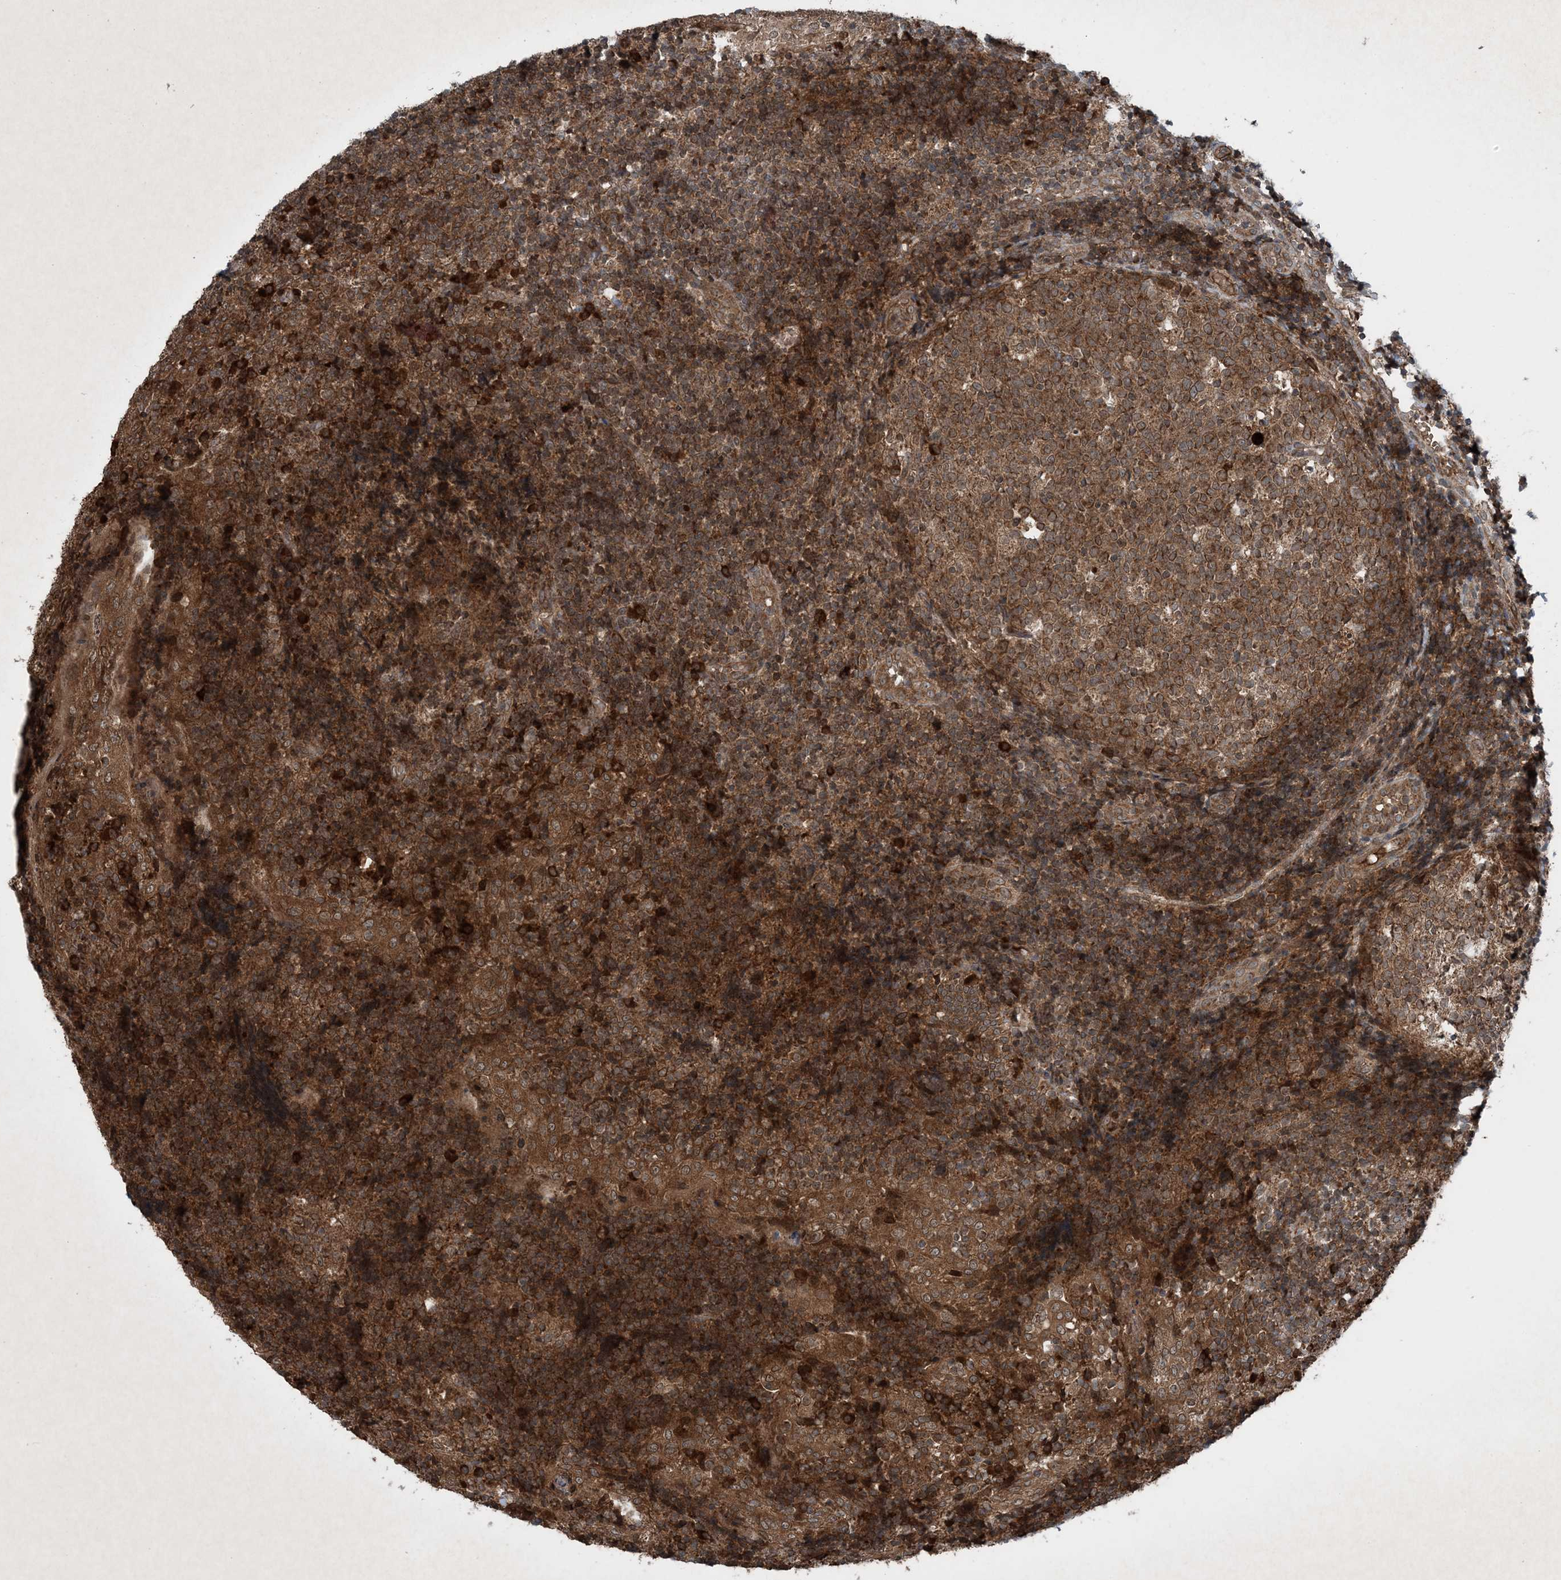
{"staining": {"intensity": "moderate", "quantity": ">75%", "location": "cytoplasmic/membranous"}, "tissue": "tonsil", "cell_type": "Germinal center cells", "image_type": "normal", "snomed": [{"axis": "morphology", "description": "Normal tissue, NOS"}, {"axis": "topography", "description": "Tonsil"}], "caption": "Normal tonsil demonstrates moderate cytoplasmic/membranous expression in about >75% of germinal center cells.", "gene": "GNG5", "patient": {"sex": "female", "age": 19}}